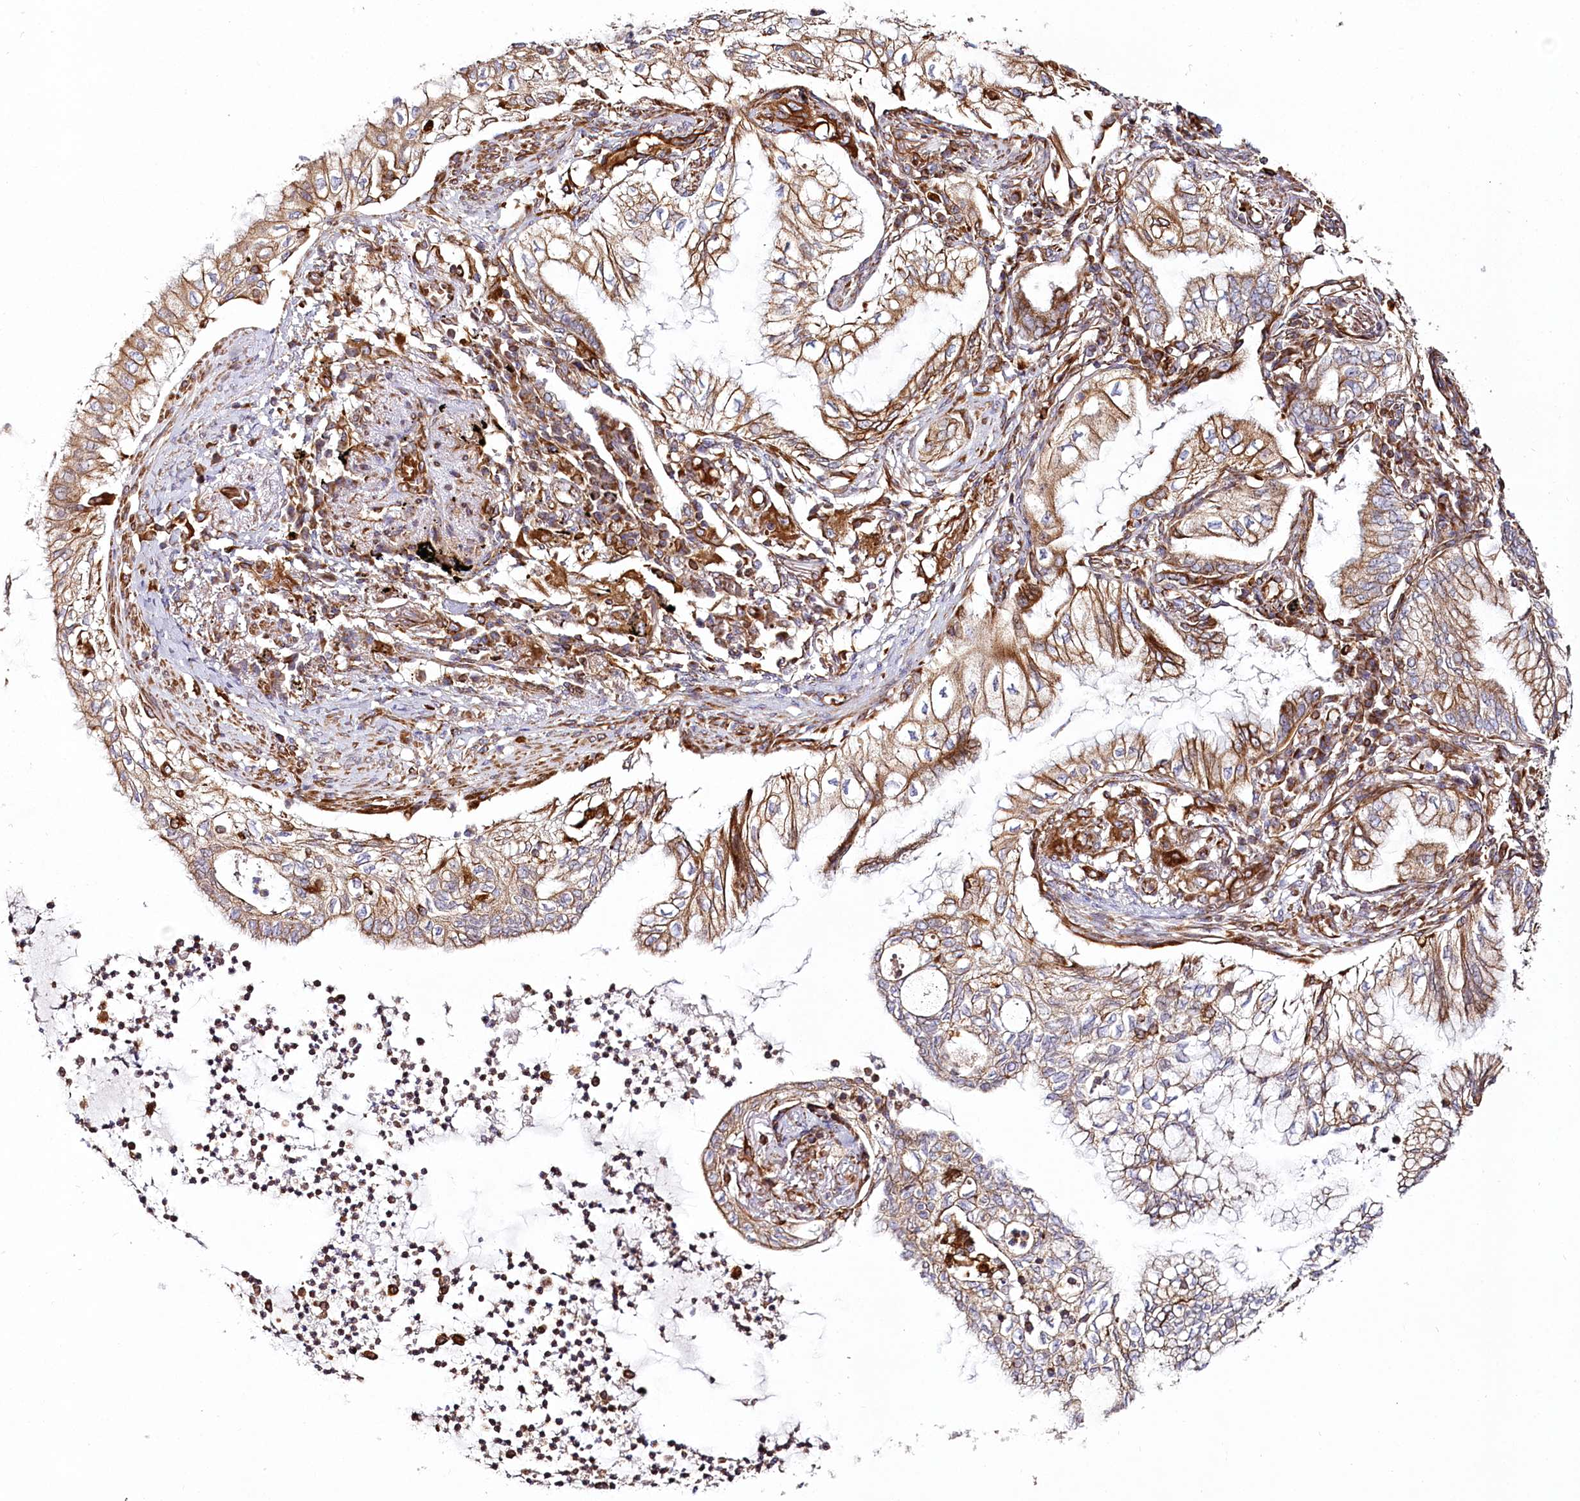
{"staining": {"intensity": "moderate", "quantity": ">75%", "location": "cytoplasmic/membranous"}, "tissue": "lung cancer", "cell_type": "Tumor cells", "image_type": "cancer", "snomed": [{"axis": "morphology", "description": "Adenocarcinoma, NOS"}, {"axis": "topography", "description": "Lung"}], "caption": "Immunohistochemical staining of adenocarcinoma (lung) displays medium levels of moderate cytoplasmic/membranous protein expression in approximately >75% of tumor cells. (brown staining indicates protein expression, while blue staining denotes nuclei).", "gene": "THUMPD3", "patient": {"sex": "female", "age": 70}}